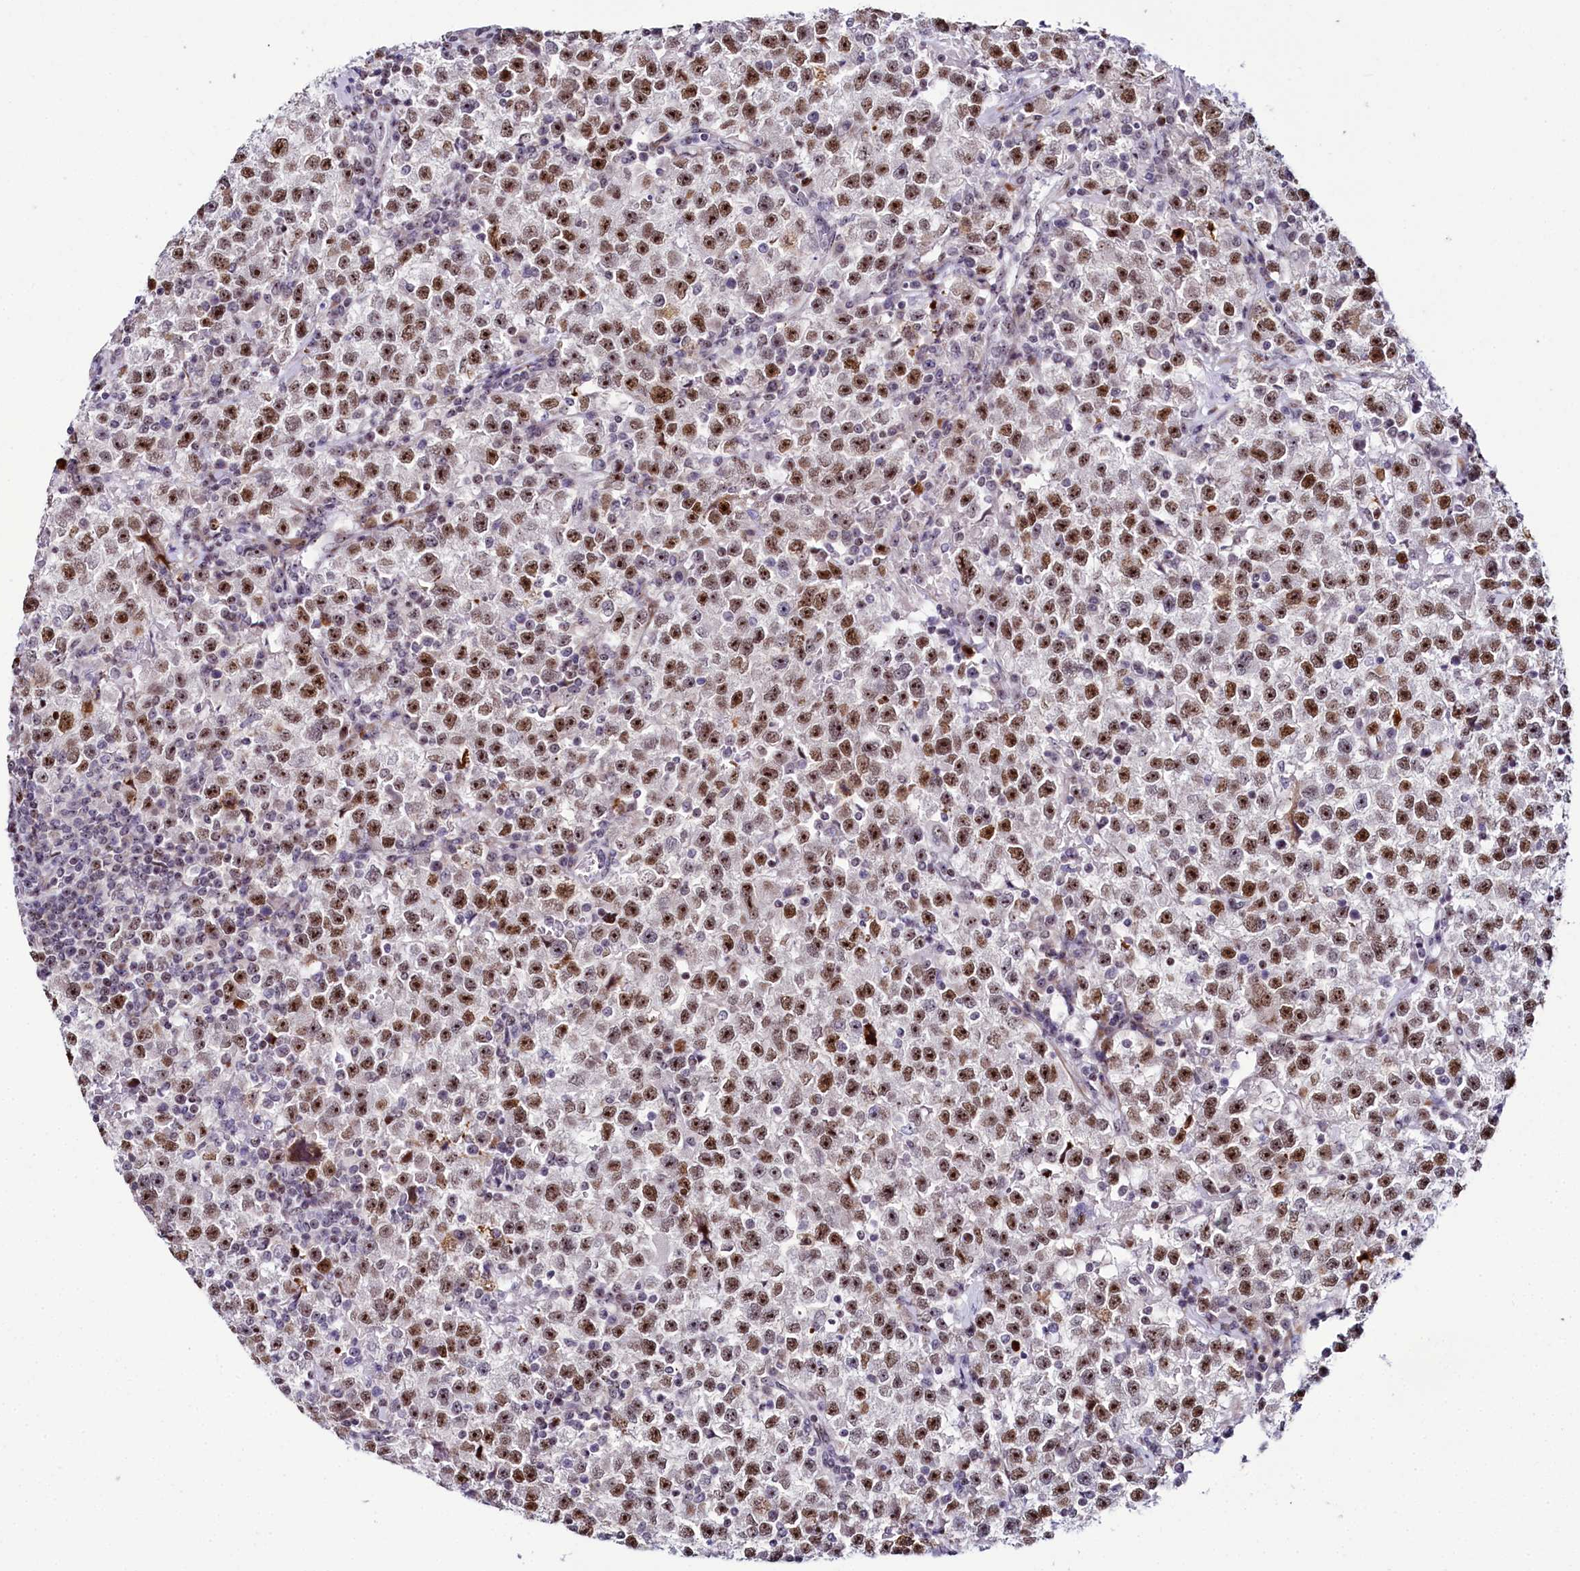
{"staining": {"intensity": "moderate", "quantity": ">75%", "location": "nuclear"}, "tissue": "testis cancer", "cell_type": "Tumor cells", "image_type": "cancer", "snomed": [{"axis": "morphology", "description": "Seminoma, NOS"}, {"axis": "topography", "description": "Testis"}], "caption": "Immunohistochemical staining of human seminoma (testis) exhibits medium levels of moderate nuclear positivity in approximately >75% of tumor cells.", "gene": "TCOF1", "patient": {"sex": "male", "age": 22}}